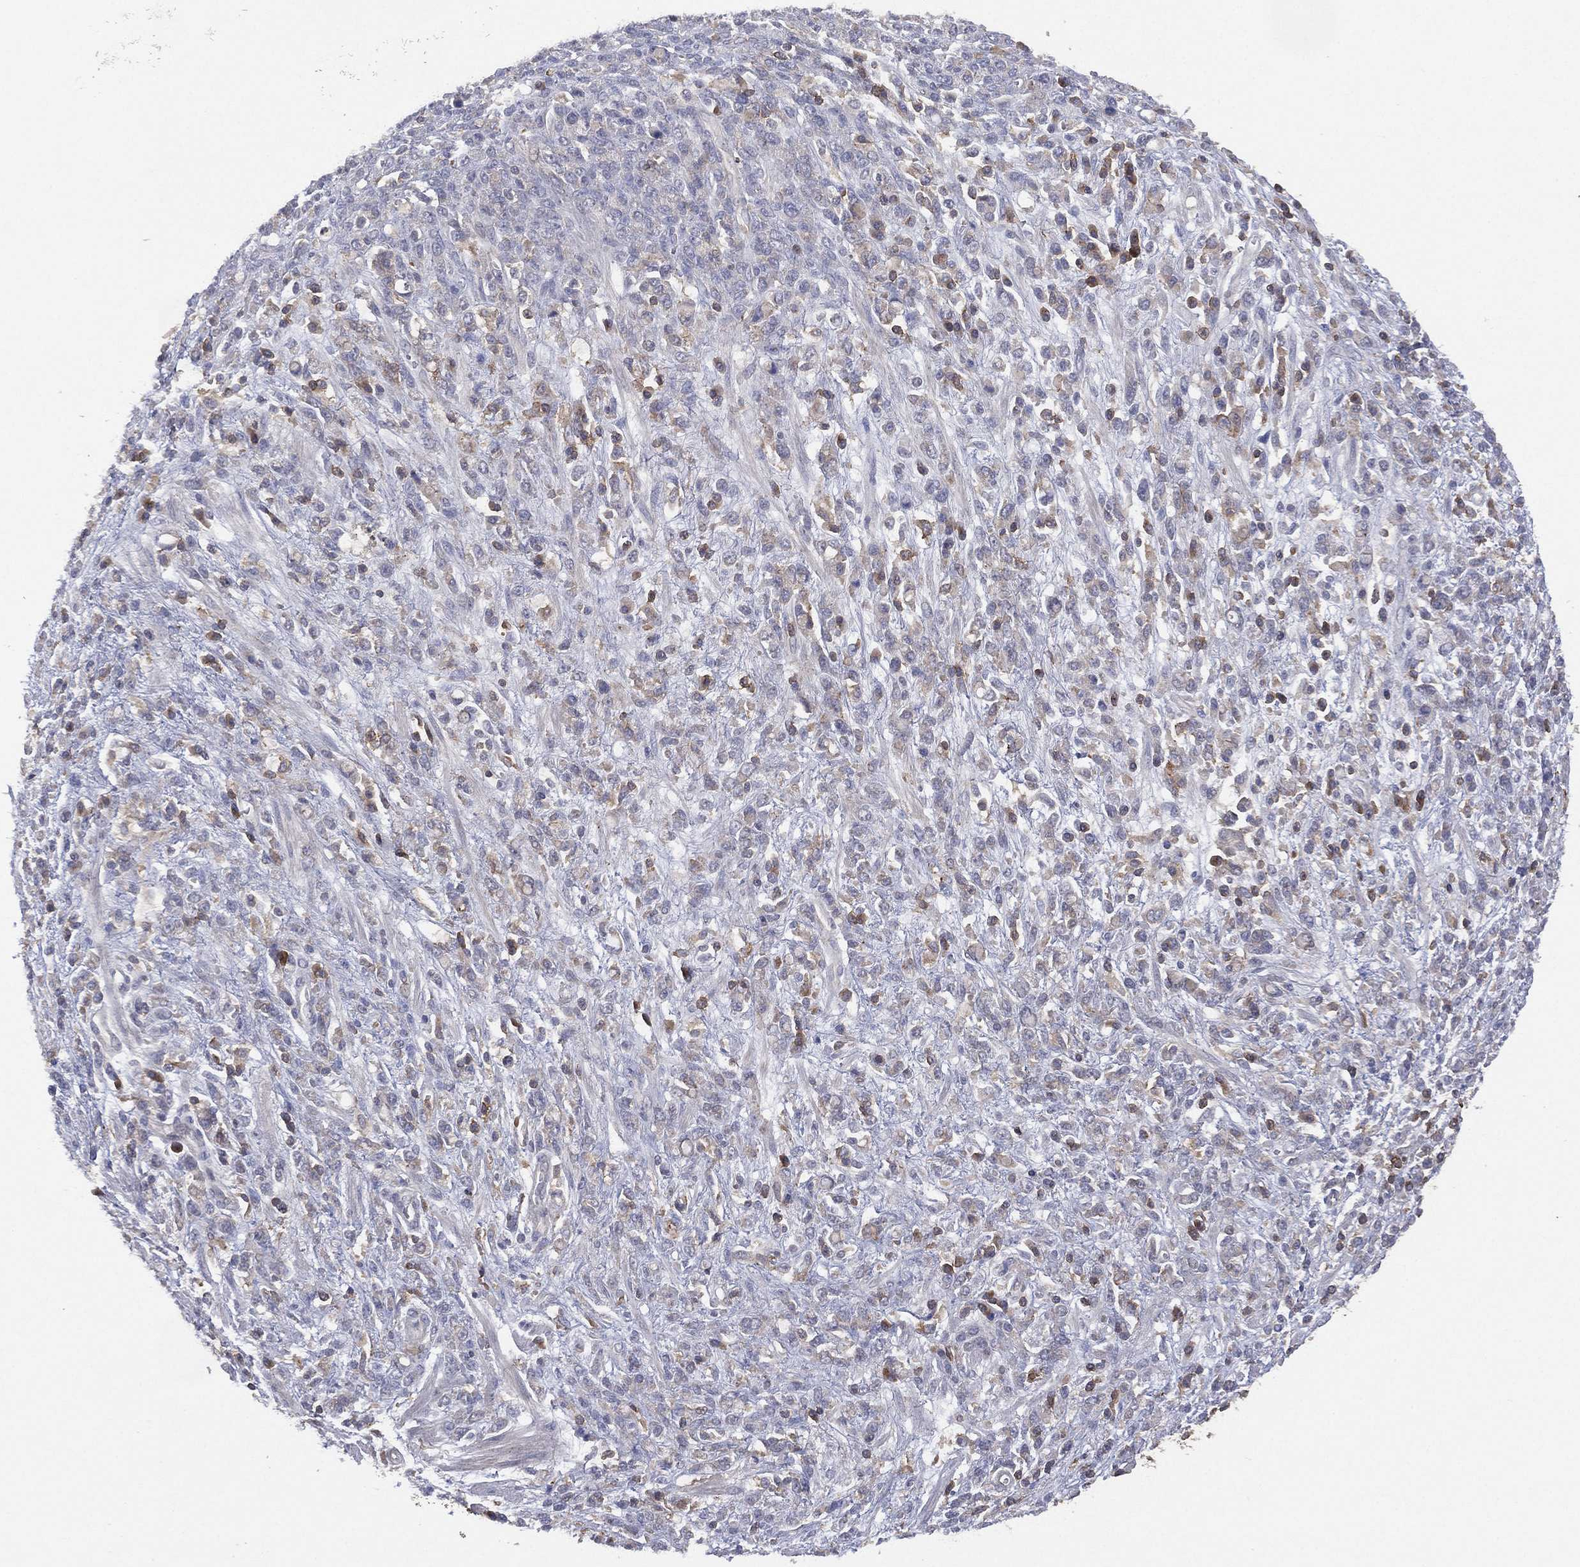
{"staining": {"intensity": "negative", "quantity": "none", "location": "none"}, "tissue": "stomach cancer", "cell_type": "Tumor cells", "image_type": "cancer", "snomed": [{"axis": "morphology", "description": "Adenocarcinoma, NOS"}, {"axis": "topography", "description": "Stomach"}], "caption": "This is an immunohistochemistry (IHC) micrograph of human stomach cancer (adenocarcinoma). There is no positivity in tumor cells.", "gene": "DOCK8", "patient": {"sex": "female", "age": 57}}